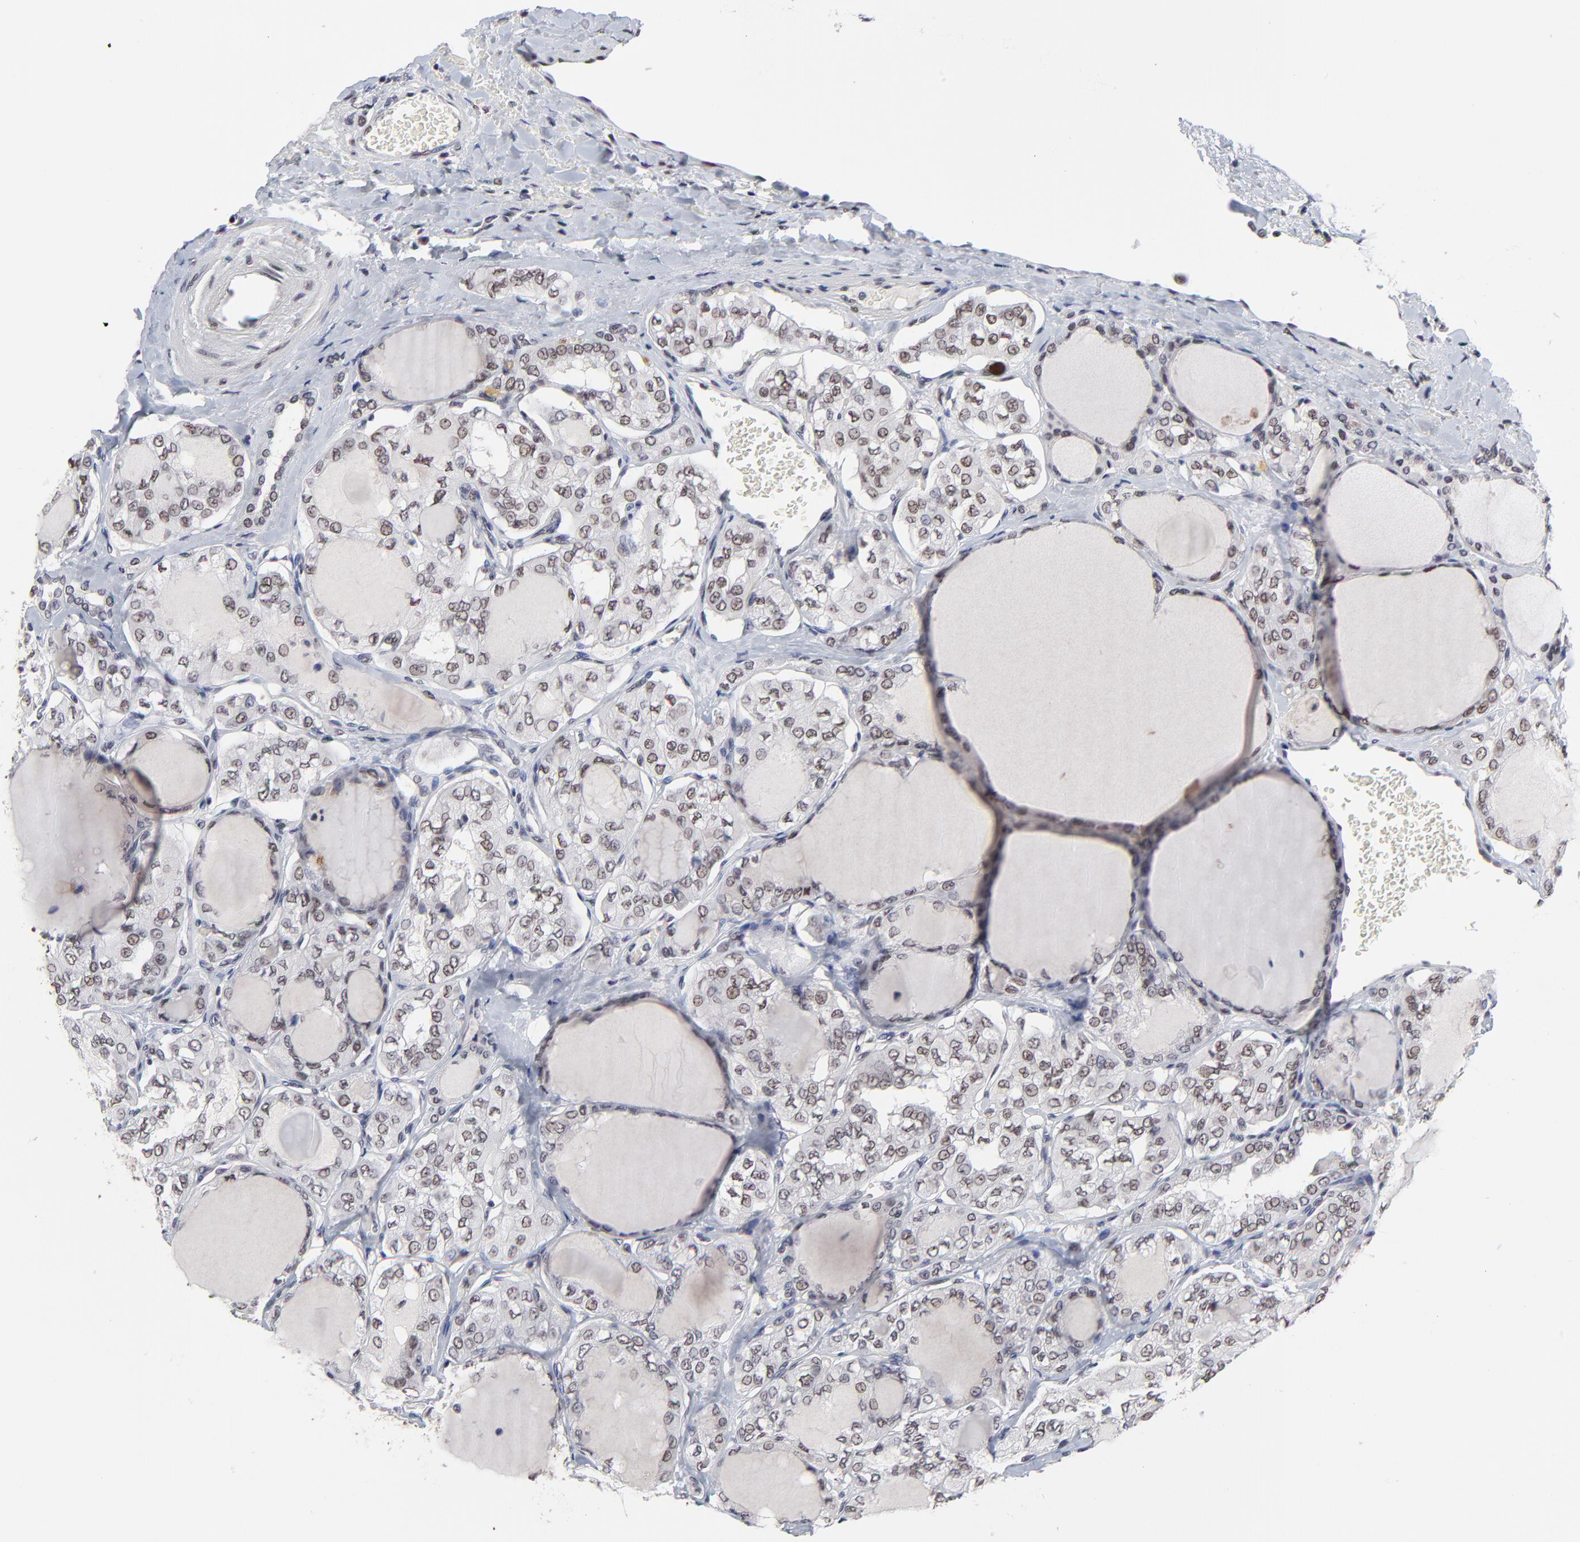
{"staining": {"intensity": "weak", "quantity": "<25%", "location": "nuclear"}, "tissue": "thyroid cancer", "cell_type": "Tumor cells", "image_type": "cancer", "snomed": [{"axis": "morphology", "description": "Papillary adenocarcinoma, NOS"}, {"axis": "topography", "description": "Thyroid gland"}], "caption": "Tumor cells are negative for protein expression in human thyroid papillary adenocarcinoma.", "gene": "OGFOD1", "patient": {"sex": "male", "age": 20}}